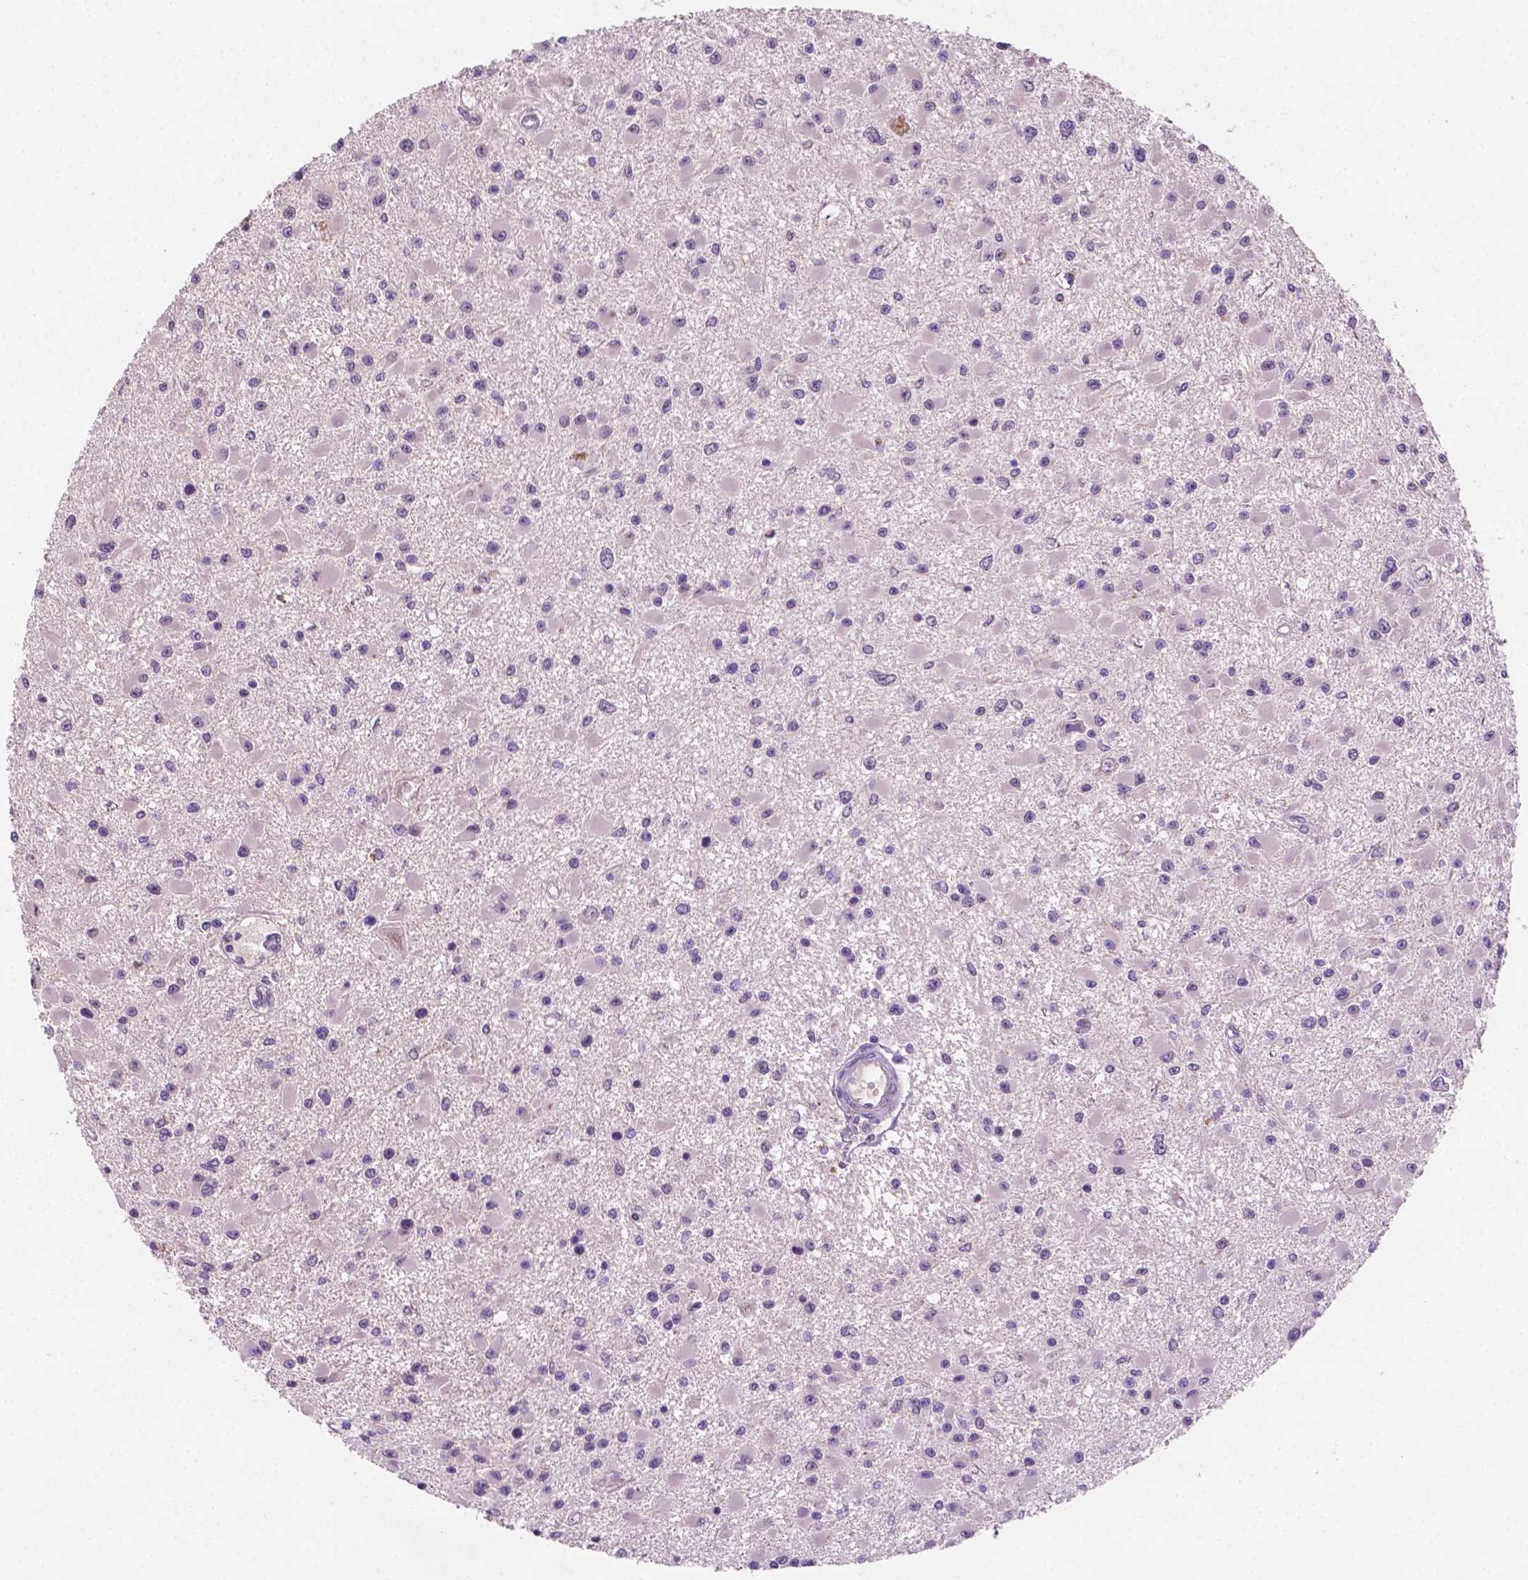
{"staining": {"intensity": "negative", "quantity": "none", "location": "none"}, "tissue": "glioma", "cell_type": "Tumor cells", "image_type": "cancer", "snomed": [{"axis": "morphology", "description": "Glioma, malignant, High grade"}, {"axis": "topography", "description": "Brain"}], "caption": "The IHC photomicrograph has no significant positivity in tumor cells of glioma tissue.", "gene": "MROH6", "patient": {"sex": "male", "age": 54}}